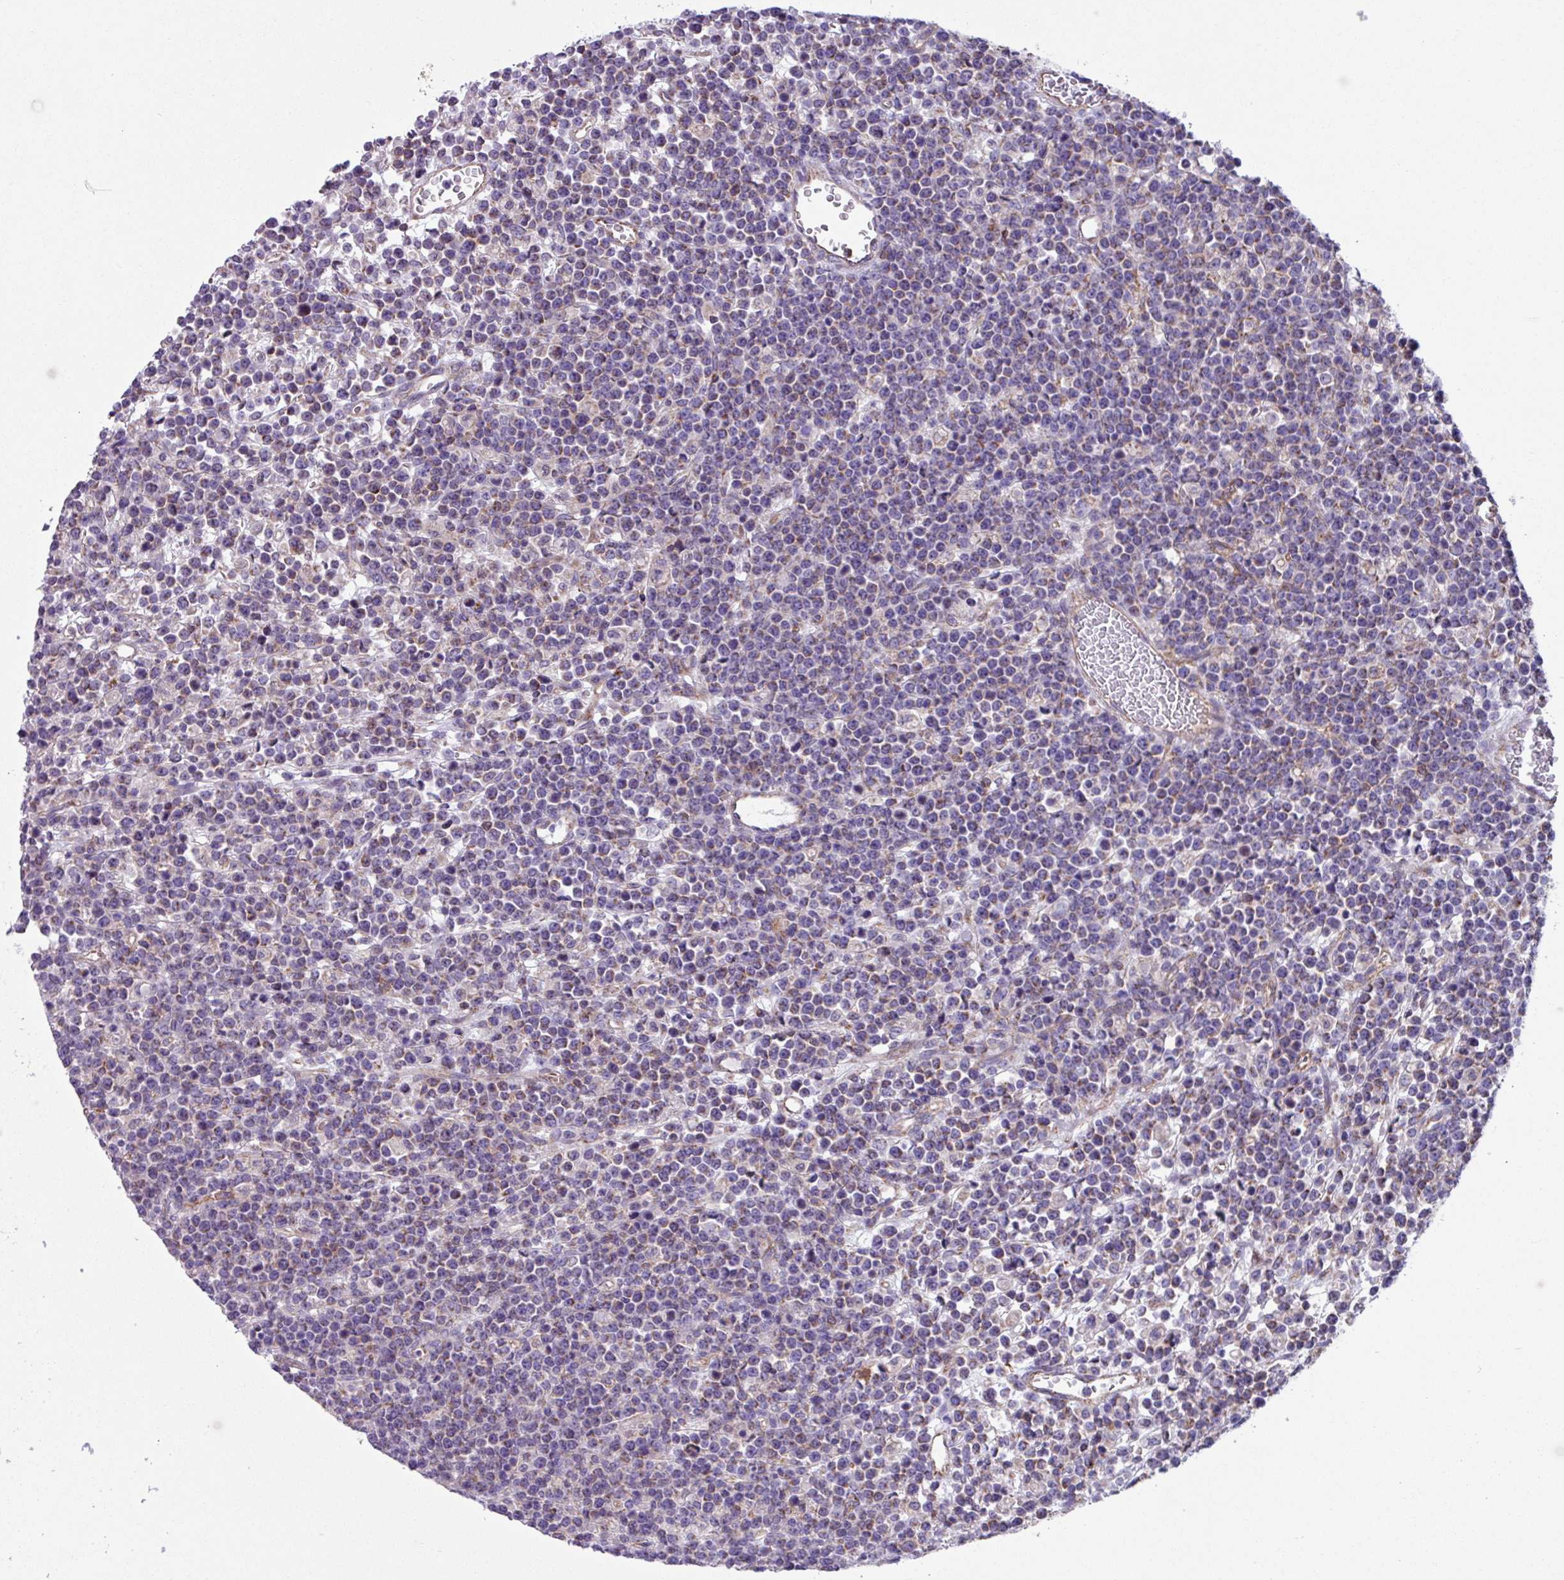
{"staining": {"intensity": "weak", "quantity": "25%-75%", "location": "cytoplasmic/membranous"}, "tissue": "lymphoma", "cell_type": "Tumor cells", "image_type": "cancer", "snomed": [{"axis": "morphology", "description": "Malignant lymphoma, non-Hodgkin's type, High grade"}, {"axis": "topography", "description": "Ovary"}], "caption": "Human lymphoma stained for a protein (brown) shows weak cytoplasmic/membranous positive expression in approximately 25%-75% of tumor cells.", "gene": "OTULIN", "patient": {"sex": "female", "age": 56}}